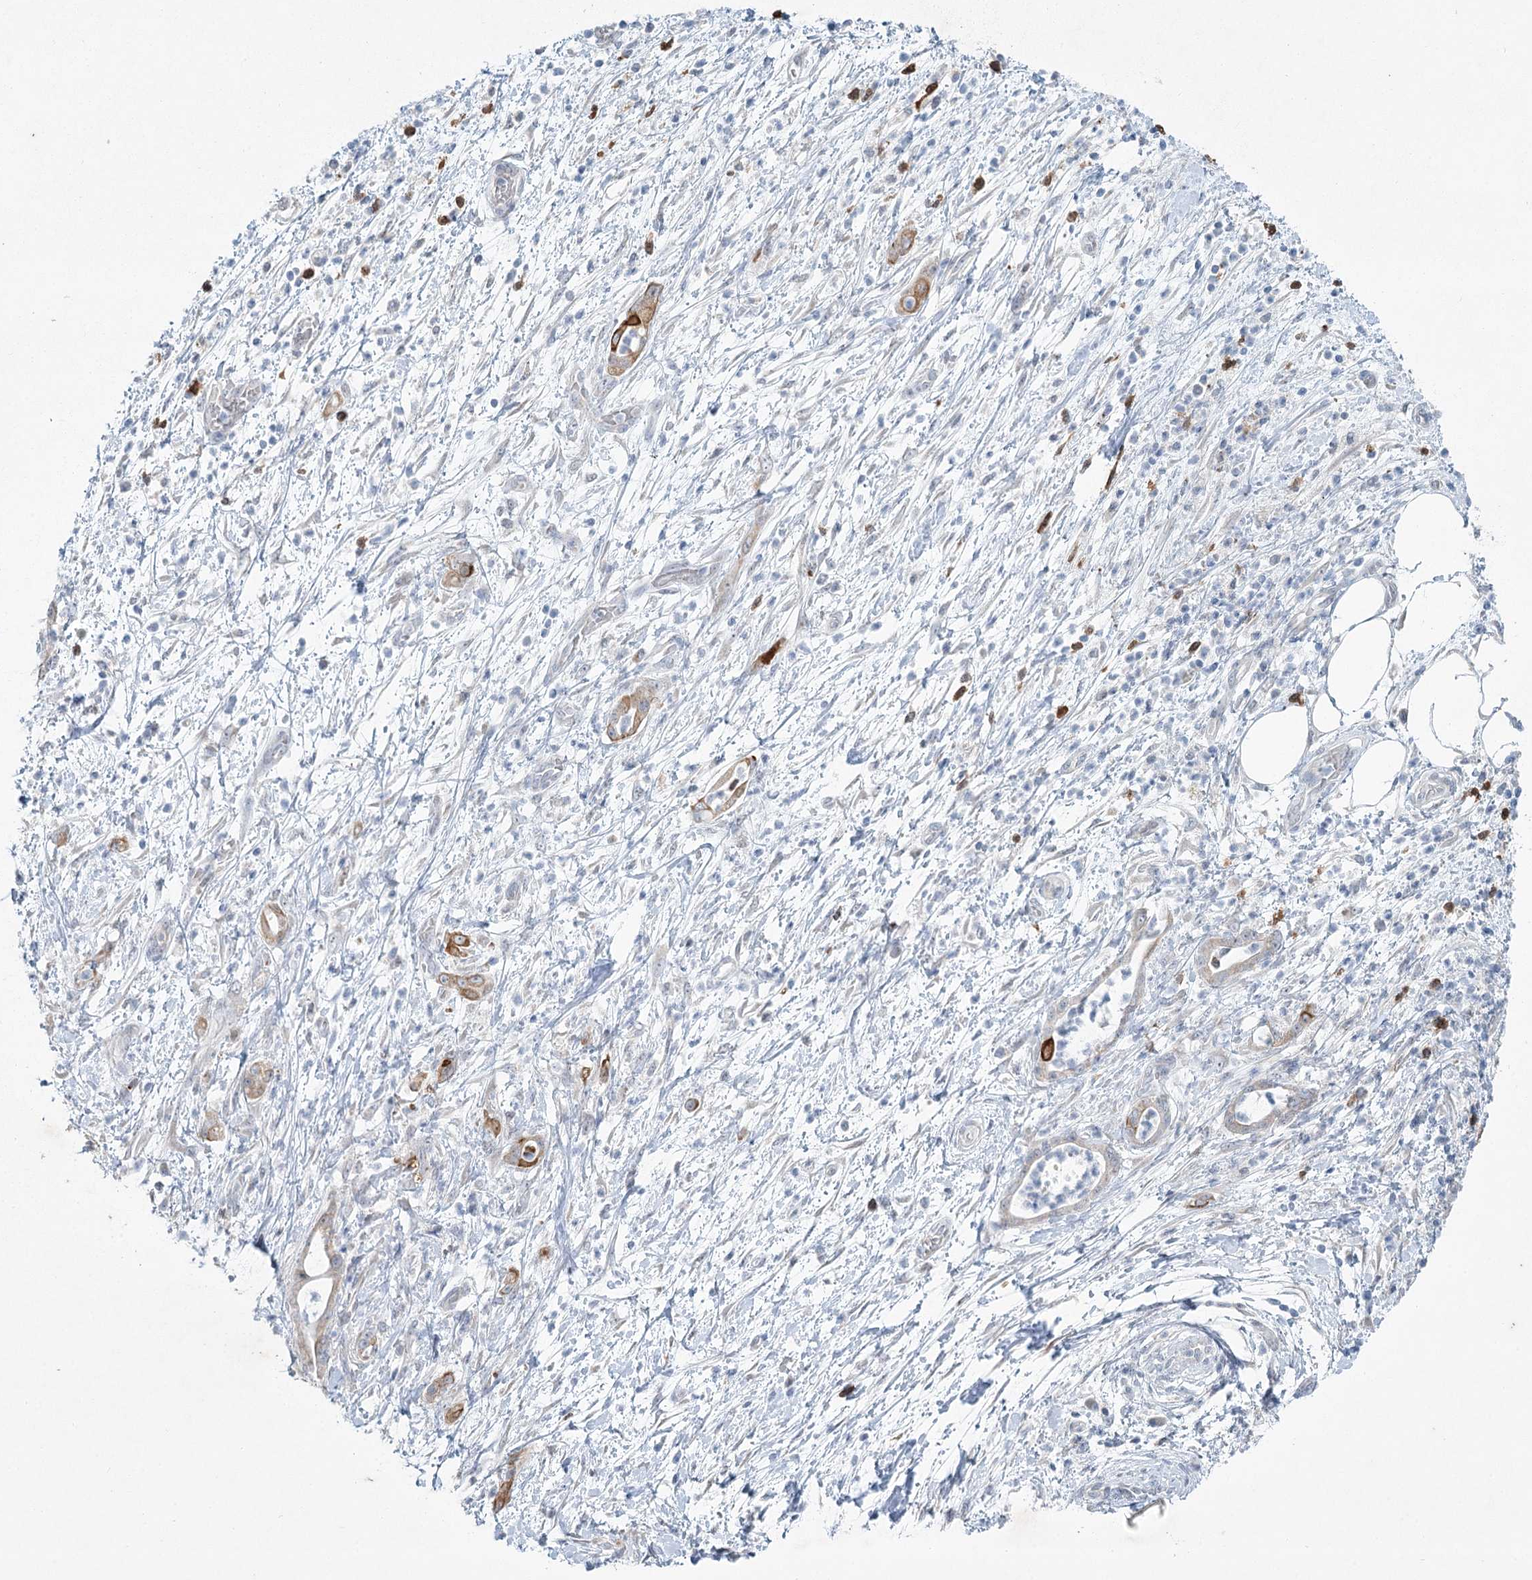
{"staining": {"intensity": "moderate", "quantity": "<25%", "location": "cytoplasmic/membranous"}, "tissue": "pancreatic cancer", "cell_type": "Tumor cells", "image_type": "cancer", "snomed": [{"axis": "morphology", "description": "Adenocarcinoma, NOS"}, {"axis": "topography", "description": "Pancreas"}], "caption": "A brown stain highlights moderate cytoplasmic/membranous positivity of a protein in pancreatic adenocarcinoma tumor cells.", "gene": "ABITRAM", "patient": {"sex": "female", "age": 55}}